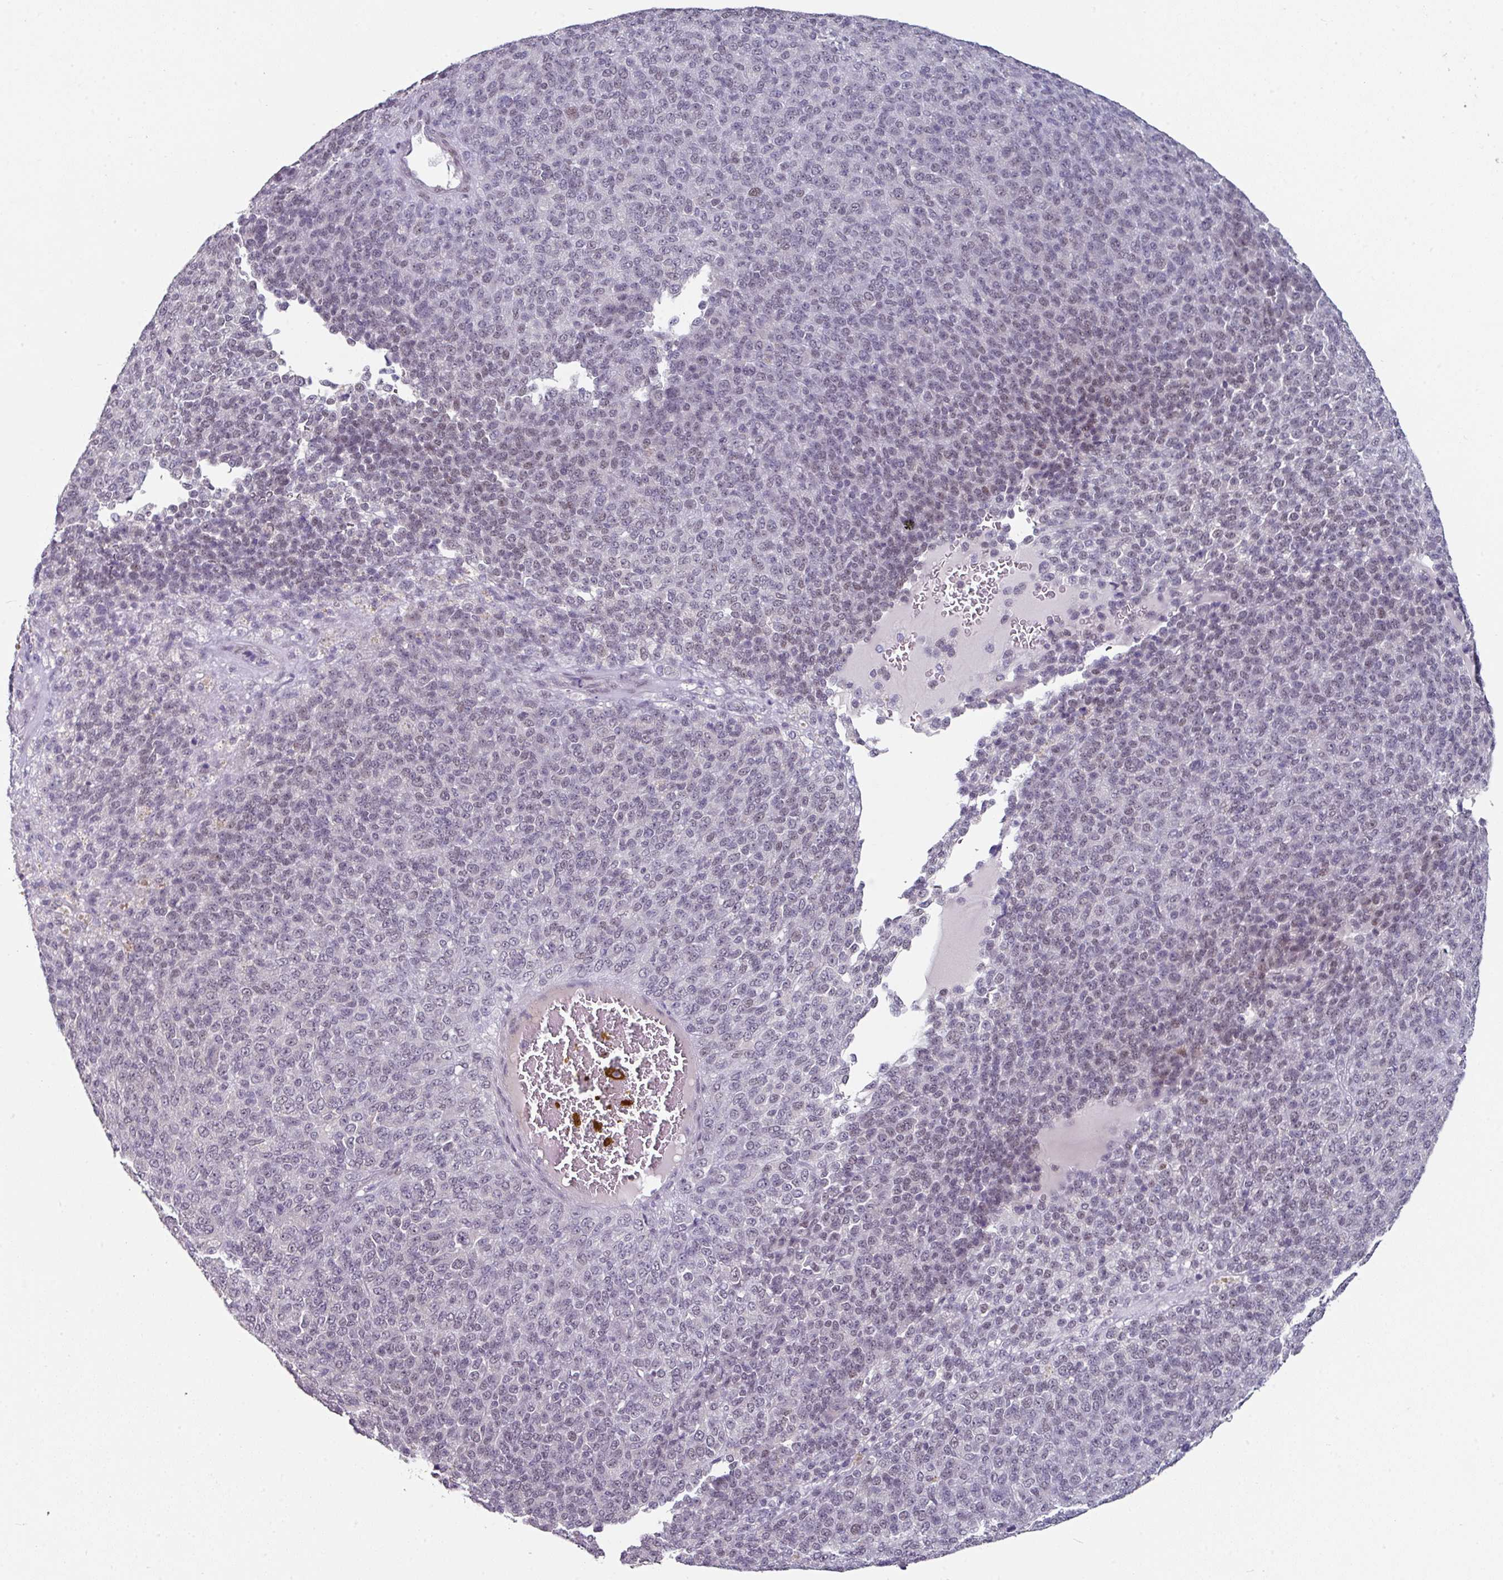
{"staining": {"intensity": "weak", "quantity": "25%-75%", "location": "nuclear"}, "tissue": "melanoma", "cell_type": "Tumor cells", "image_type": "cancer", "snomed": [{"axis": "morphology", "description": "Malignant melanoma, Metastatic site"}, {"axis": "topography", "description": "Brain"}], "caption": "Immunohistochemistry (IHC) of malignant melanoma (metastatic site) demonstrates low levels of weak nuclear positivity in approximately 25%-75% of tumor cells.", "gene": "ELK1", "patient": {"sex": "female", "age": 56}}